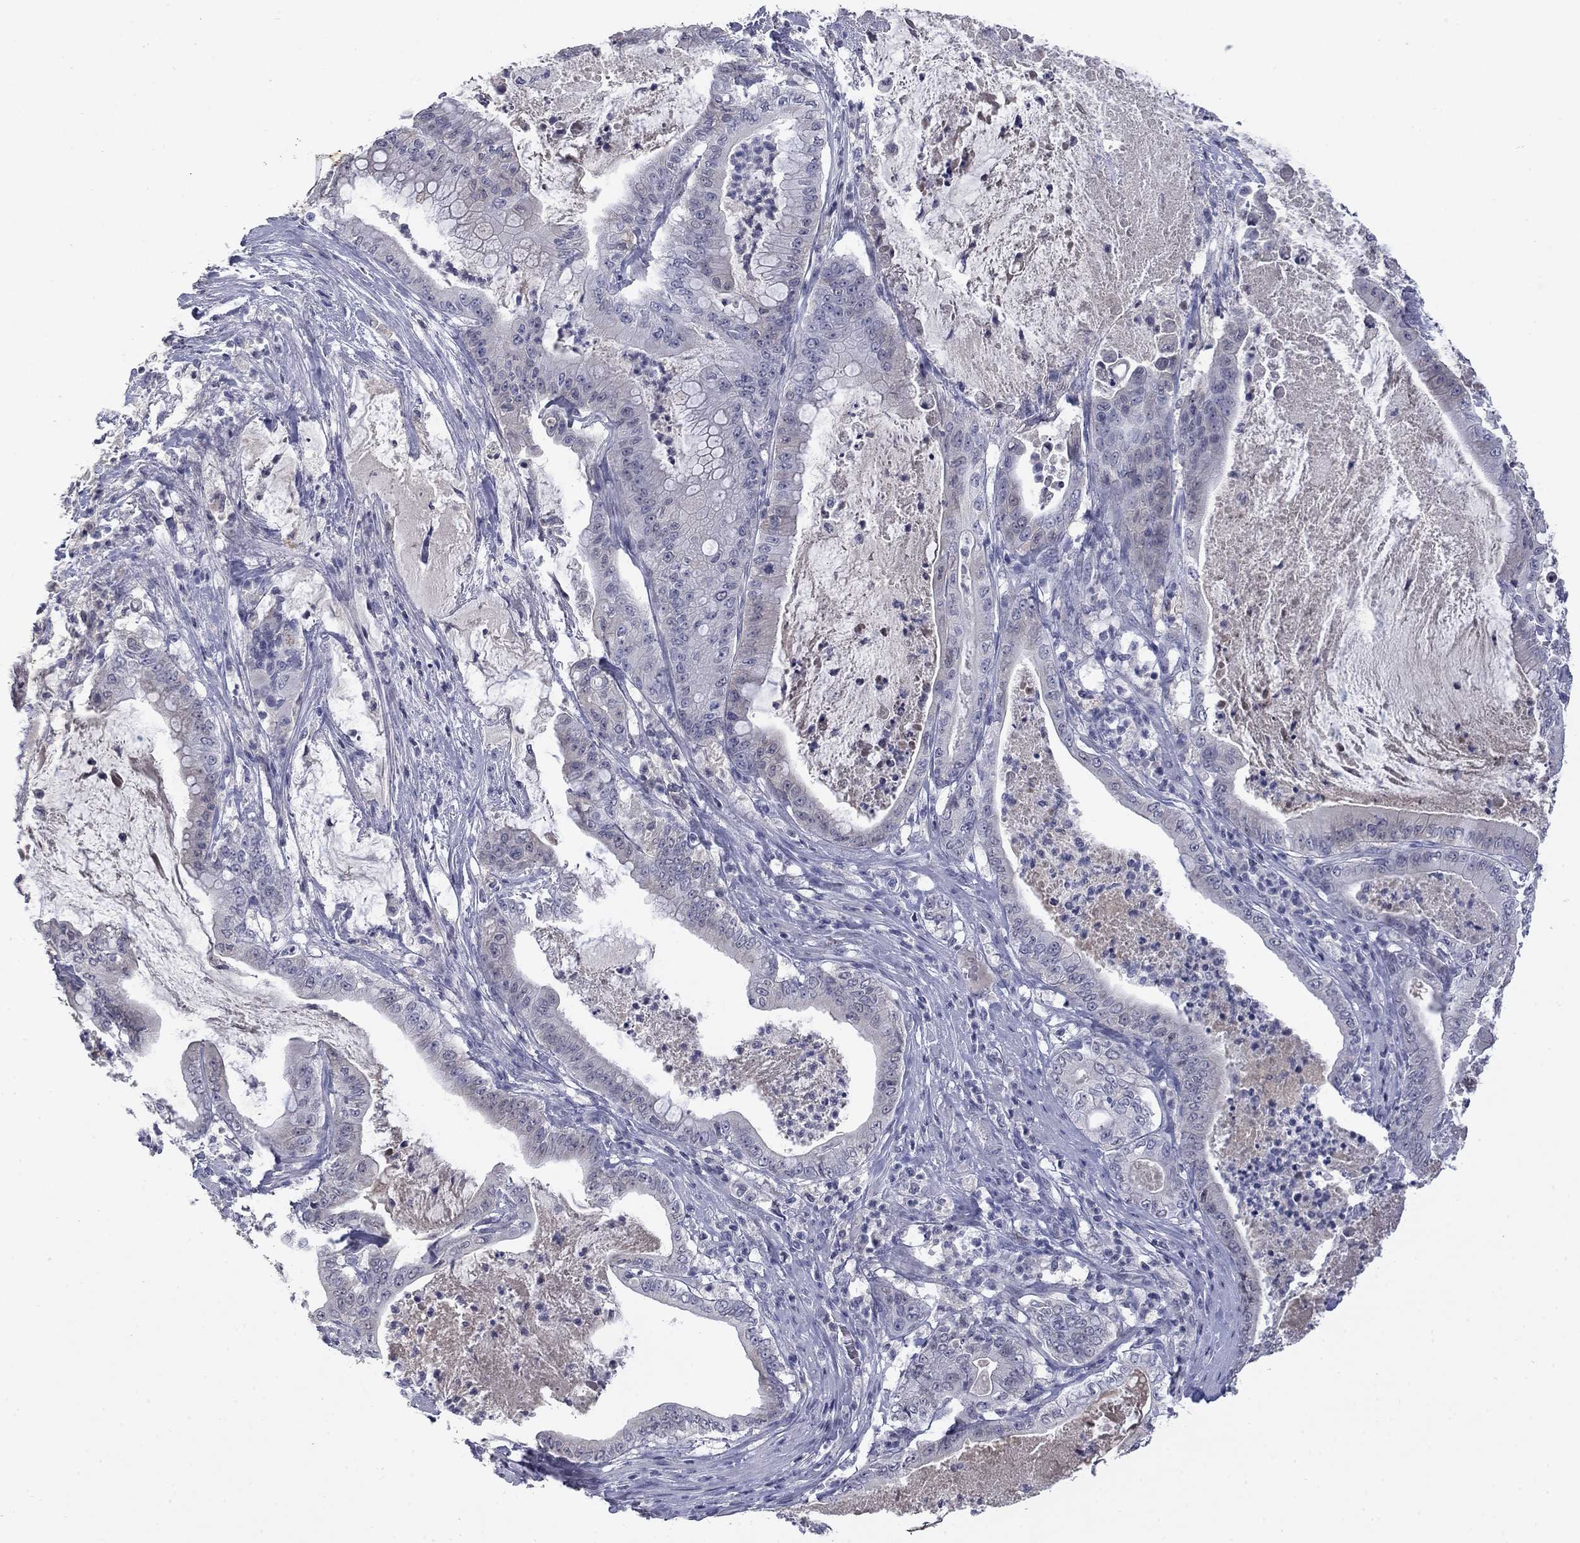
{"staining": {"intensity": "negative", "quantity": "none", "location": "none"}, "tissue": "pancreatic cancer", "cell_type": "Tumor cells", "image_type": "cancer", "snomed": [{"axis": "morphology", "description": "Adenocarcinoma, NOS"}, {"axis": "topography", "description": "Pancreas"}], "caption": "Pancreatic adenocarcinoma was stained to show a protein in brown. There is no significant expression in tumor cells. Nuclei are stained in blue.", "gene": "SLC51A", "patient": {"sex": "male", "age": 71}}